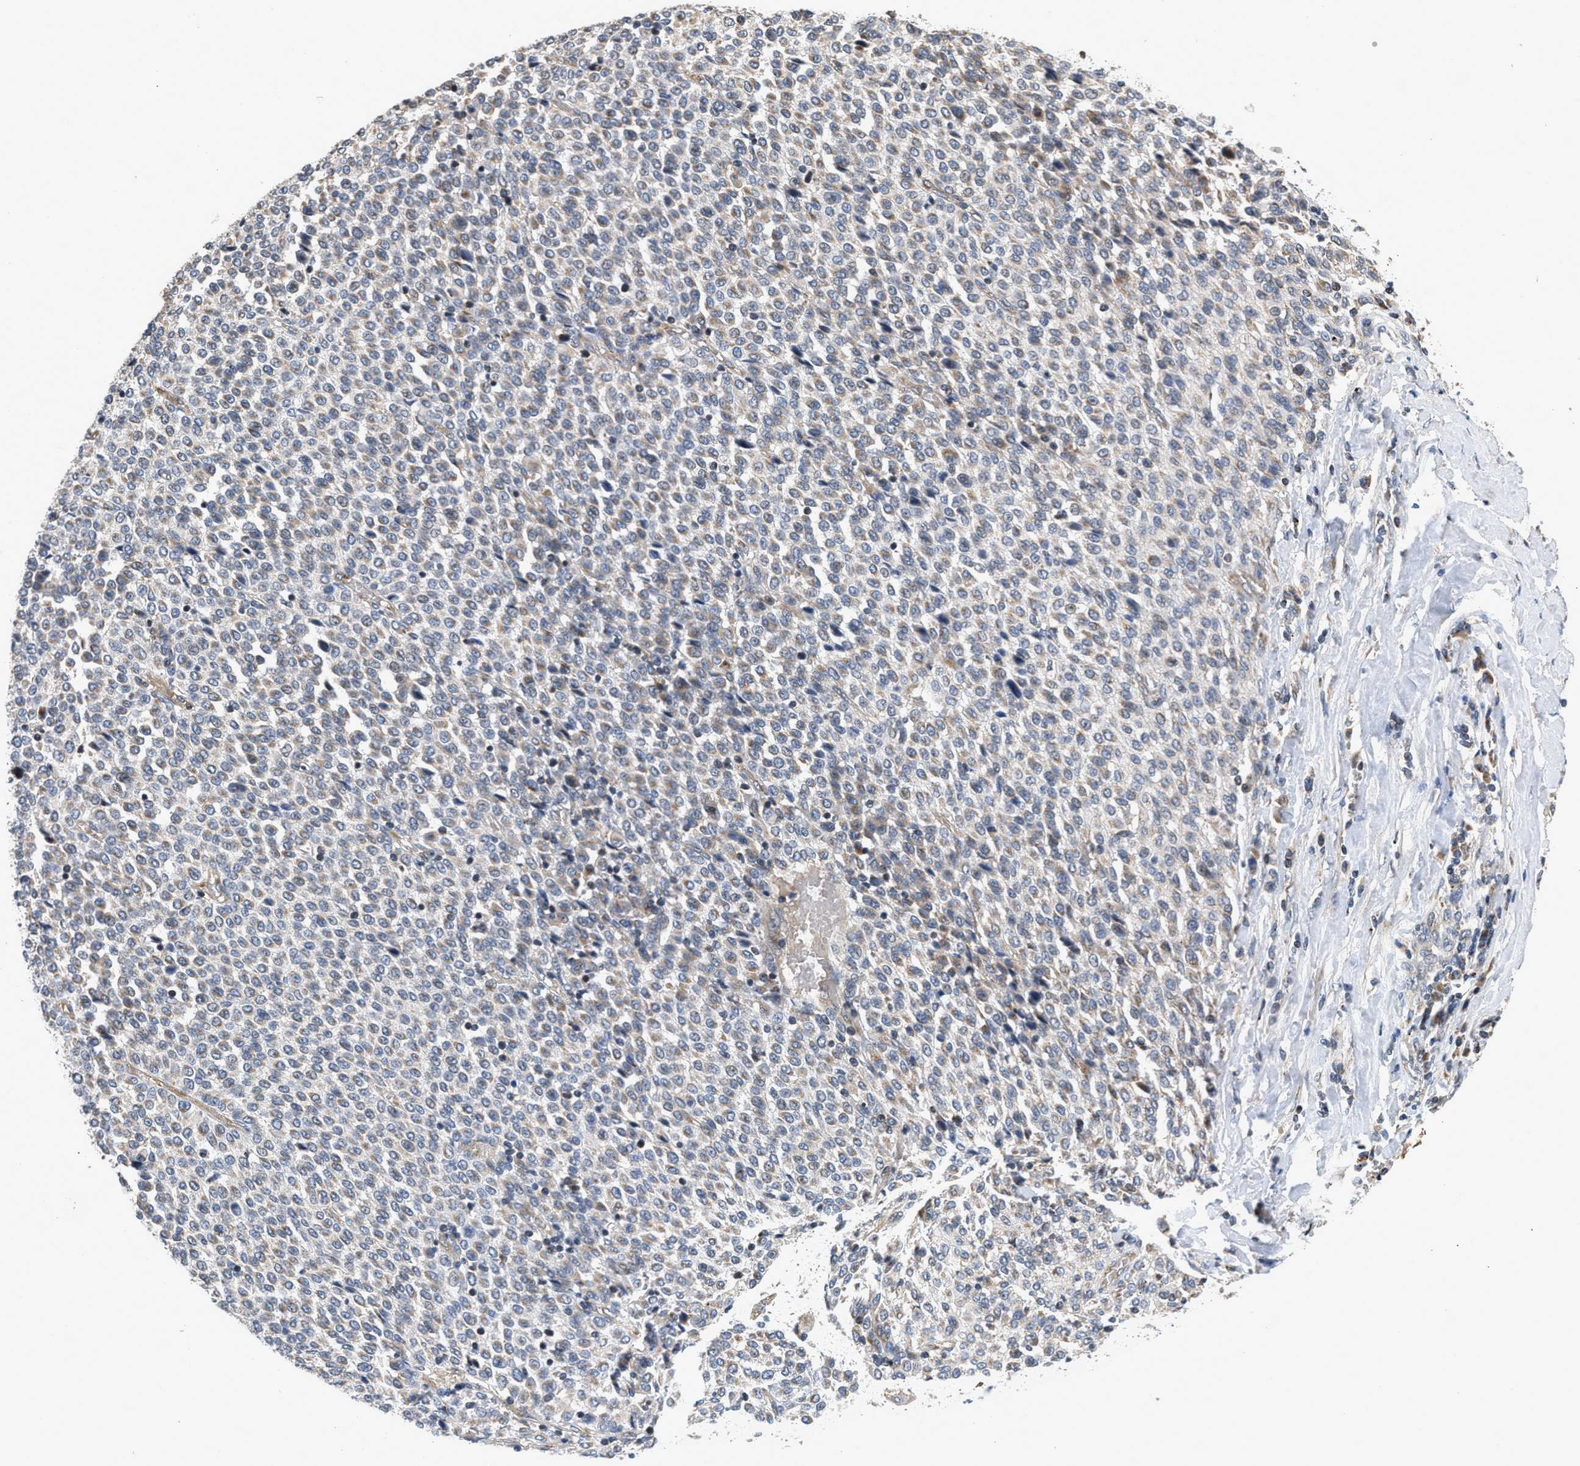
{"staining": {"intensity": "weak", "quantity": "25%-75%", "location": "cytoplasmic/membranous"}, "tissue": "melanoma", "cell_type": "Tumor cells", "image_type": "cancer", "snomed": [{"axis": "morphology", "description": "Malignant melanoma, Metastatic site"}, {"axis": "topography", "description": "Pancreas"}], "caption": "Weak cytoplasmic/membranous staining for a protein is present in approximately 25%-75% of tumor cells of malignant melanoma (metastatic site) using IHC.", "gene": "PIM1", "patient": {"sex": "female", "age": 30}}